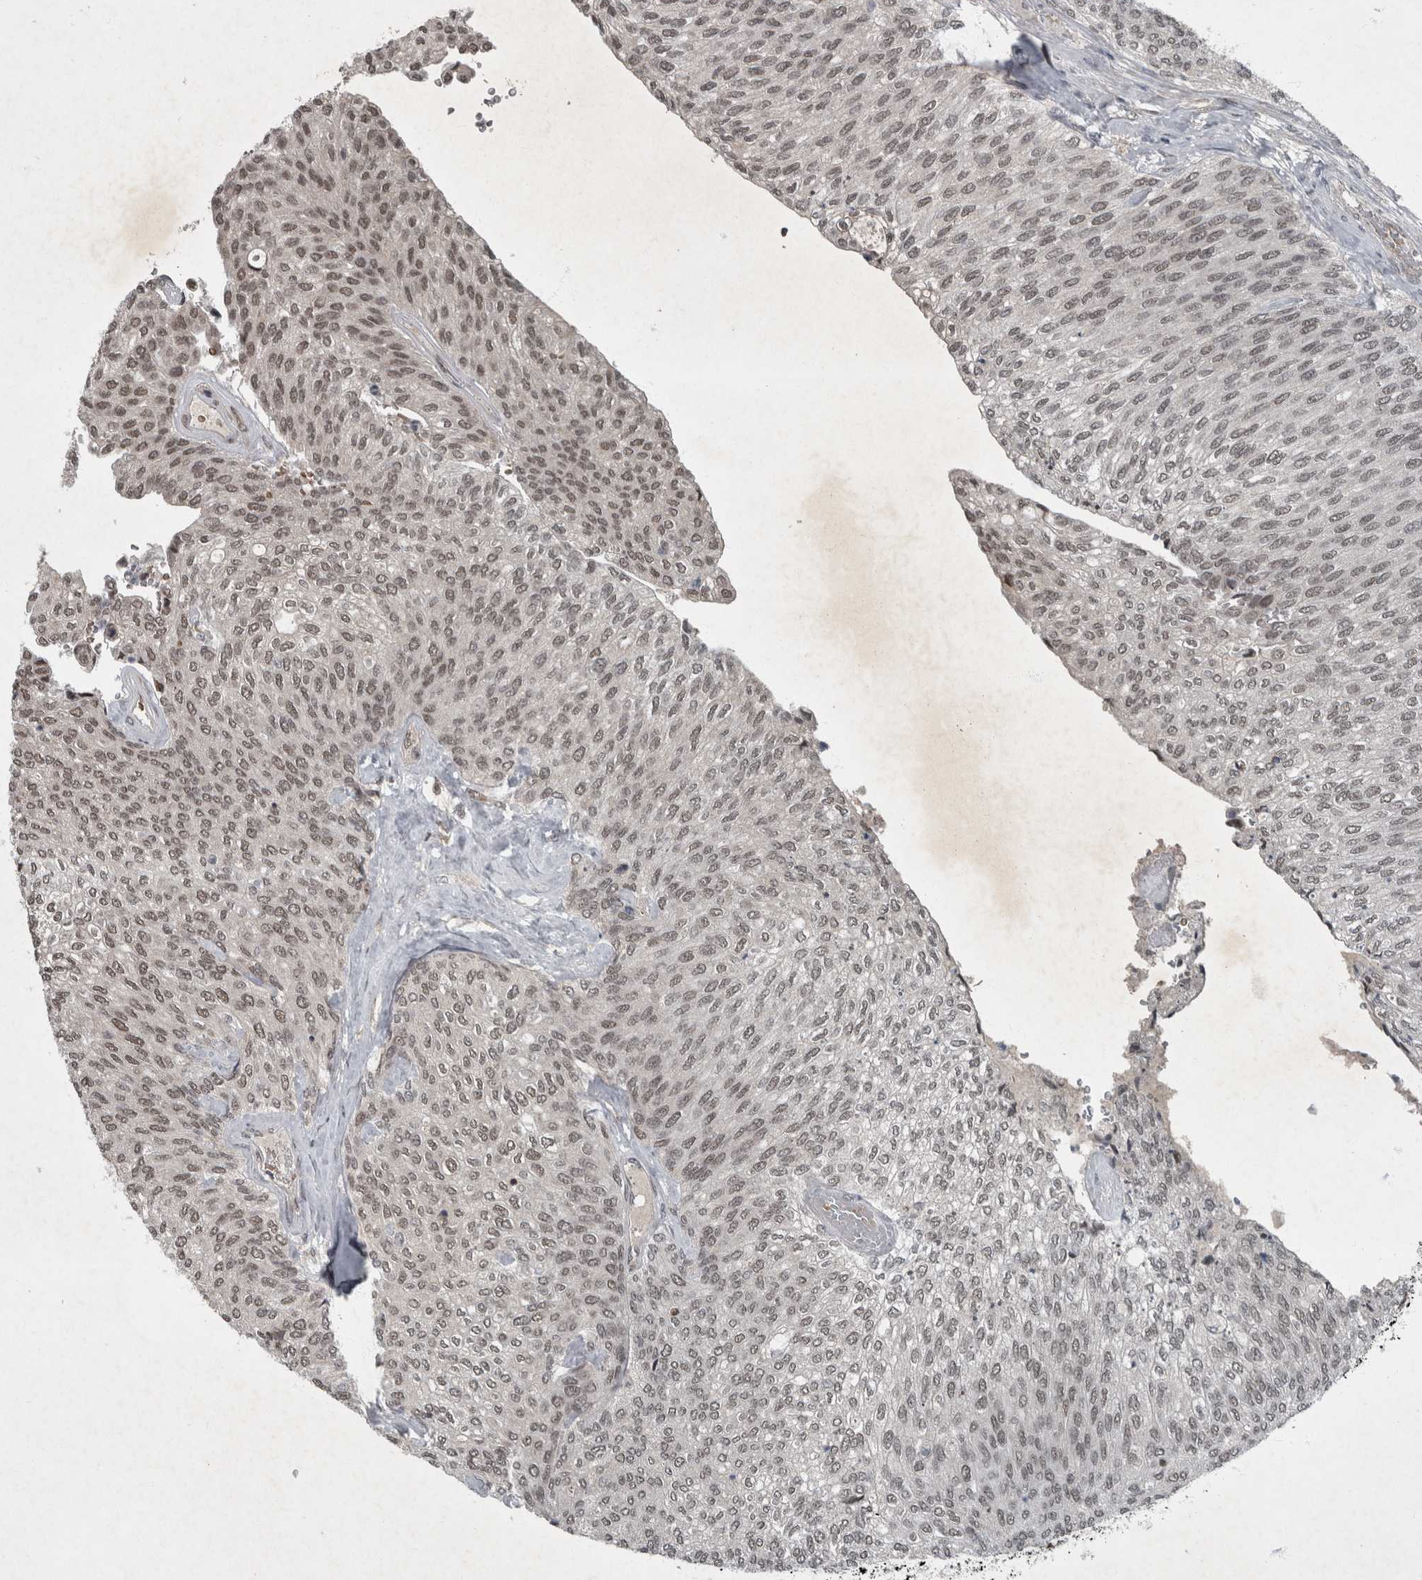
{"staining": {"intensity": "weak", "quantity": ">75%", "location": "nuclear"}, "tissue": "urothelial cancer", "cell_type": "Tumor cells", "image_type": "cancer", "snomed": [{"axis": "morphology", "description": "Urothelial carcinoma, Low grade"}, {"axis": "topography", "description": "Urinary bladder"}], "caption": "Brown immunohistochemical staining in human urothelial cancer shows weak nuclear positivity in approximately >75% of tumor cells.", "gene": "WDR33", "patient": {"sex": "female", "age": 79}}